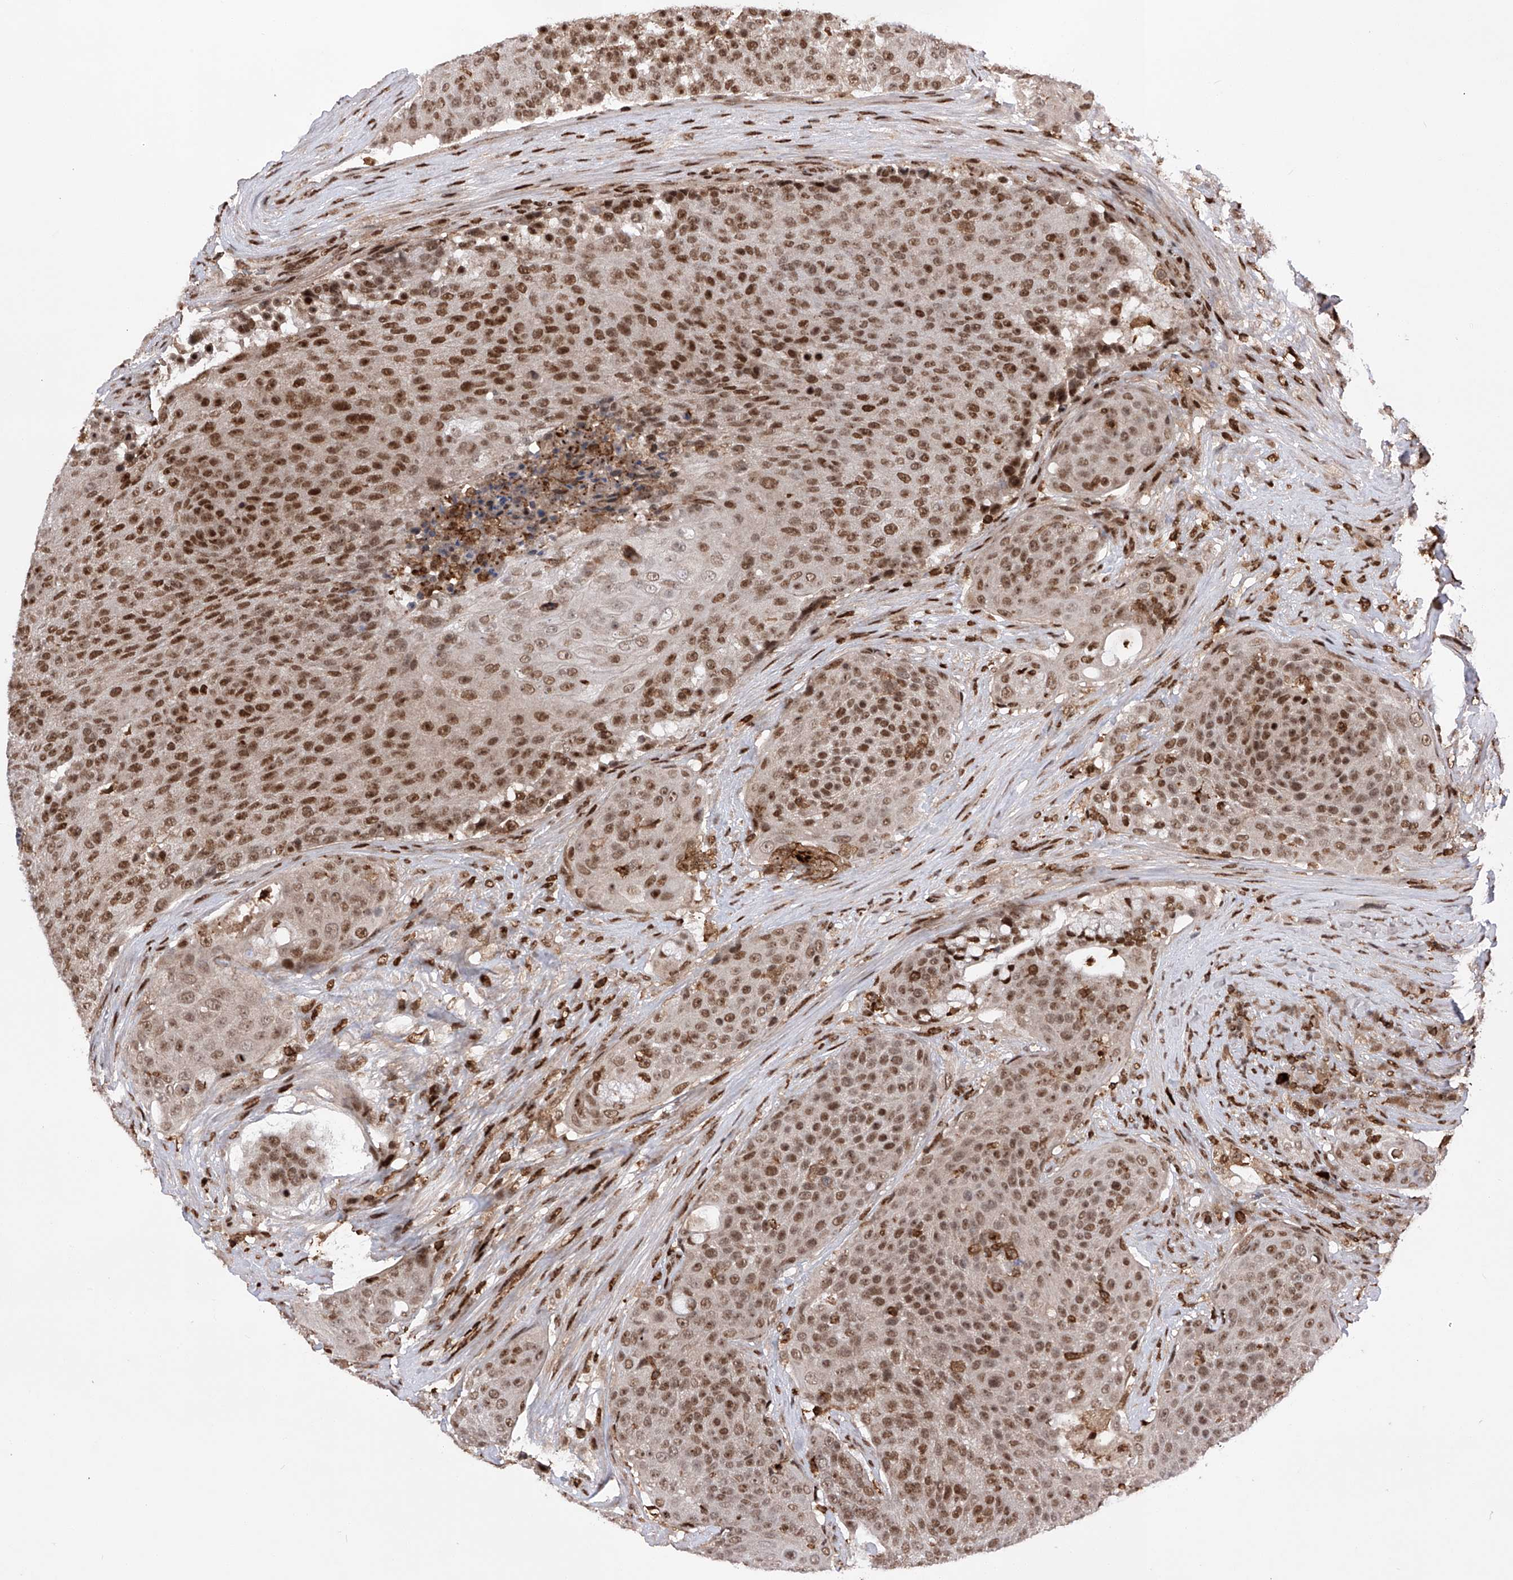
{"staining": {"intensity": "moderate", "quantity": ">75%", "location": "nuclear"}, "tissue": "urothelial cancer", "cell_type": "Tumor cells", "image_type": "cancer", "snomed": [{"axis": "morphology", "description": "Urothelial carcinoma, High grade"}, {"axis": "topography", "description": "Urinary bladder"}], "caption": "Approximately >75% of tumor cells in urothelial cancer display moderate nuclear protein staining as visualized by brown immunohistochemical staining.", "gene": "ZNF280D", "patient": {"sex": "female", "age": 63}}